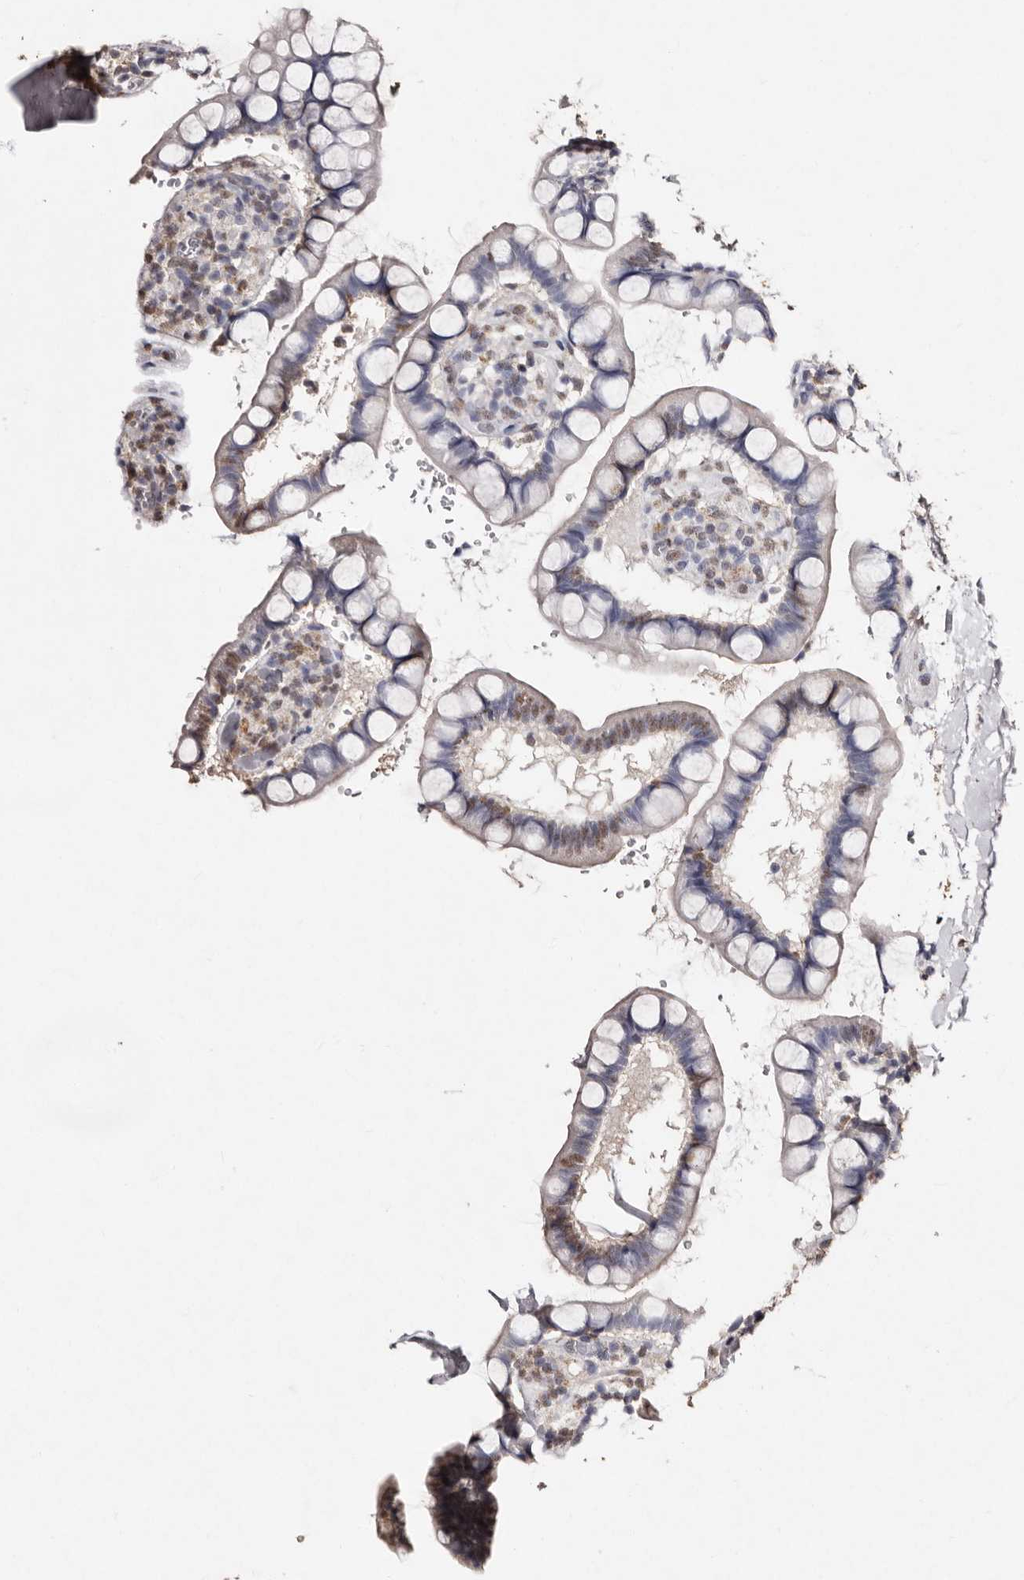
{"staining": {"intensity": "weak", "quantity": "<25%", "location": "nuclear"}, "tissue": "small intestine", "cell_type": "Glandular cells", "image_type": "normal", "snomed": [{"axis": "morphology", "description": "Normal tissue, NOS"}, {"axis": "topography", "description": "Smooth muscle"}, {"axis": "topography", "description": "Small intestine"}], "caption": "A micrograph of small intestine stained for a protein exhibits no brown staining in glandular cells.", "gene": "ERBB4", "patient": {"sex": "female", "age": 84}}